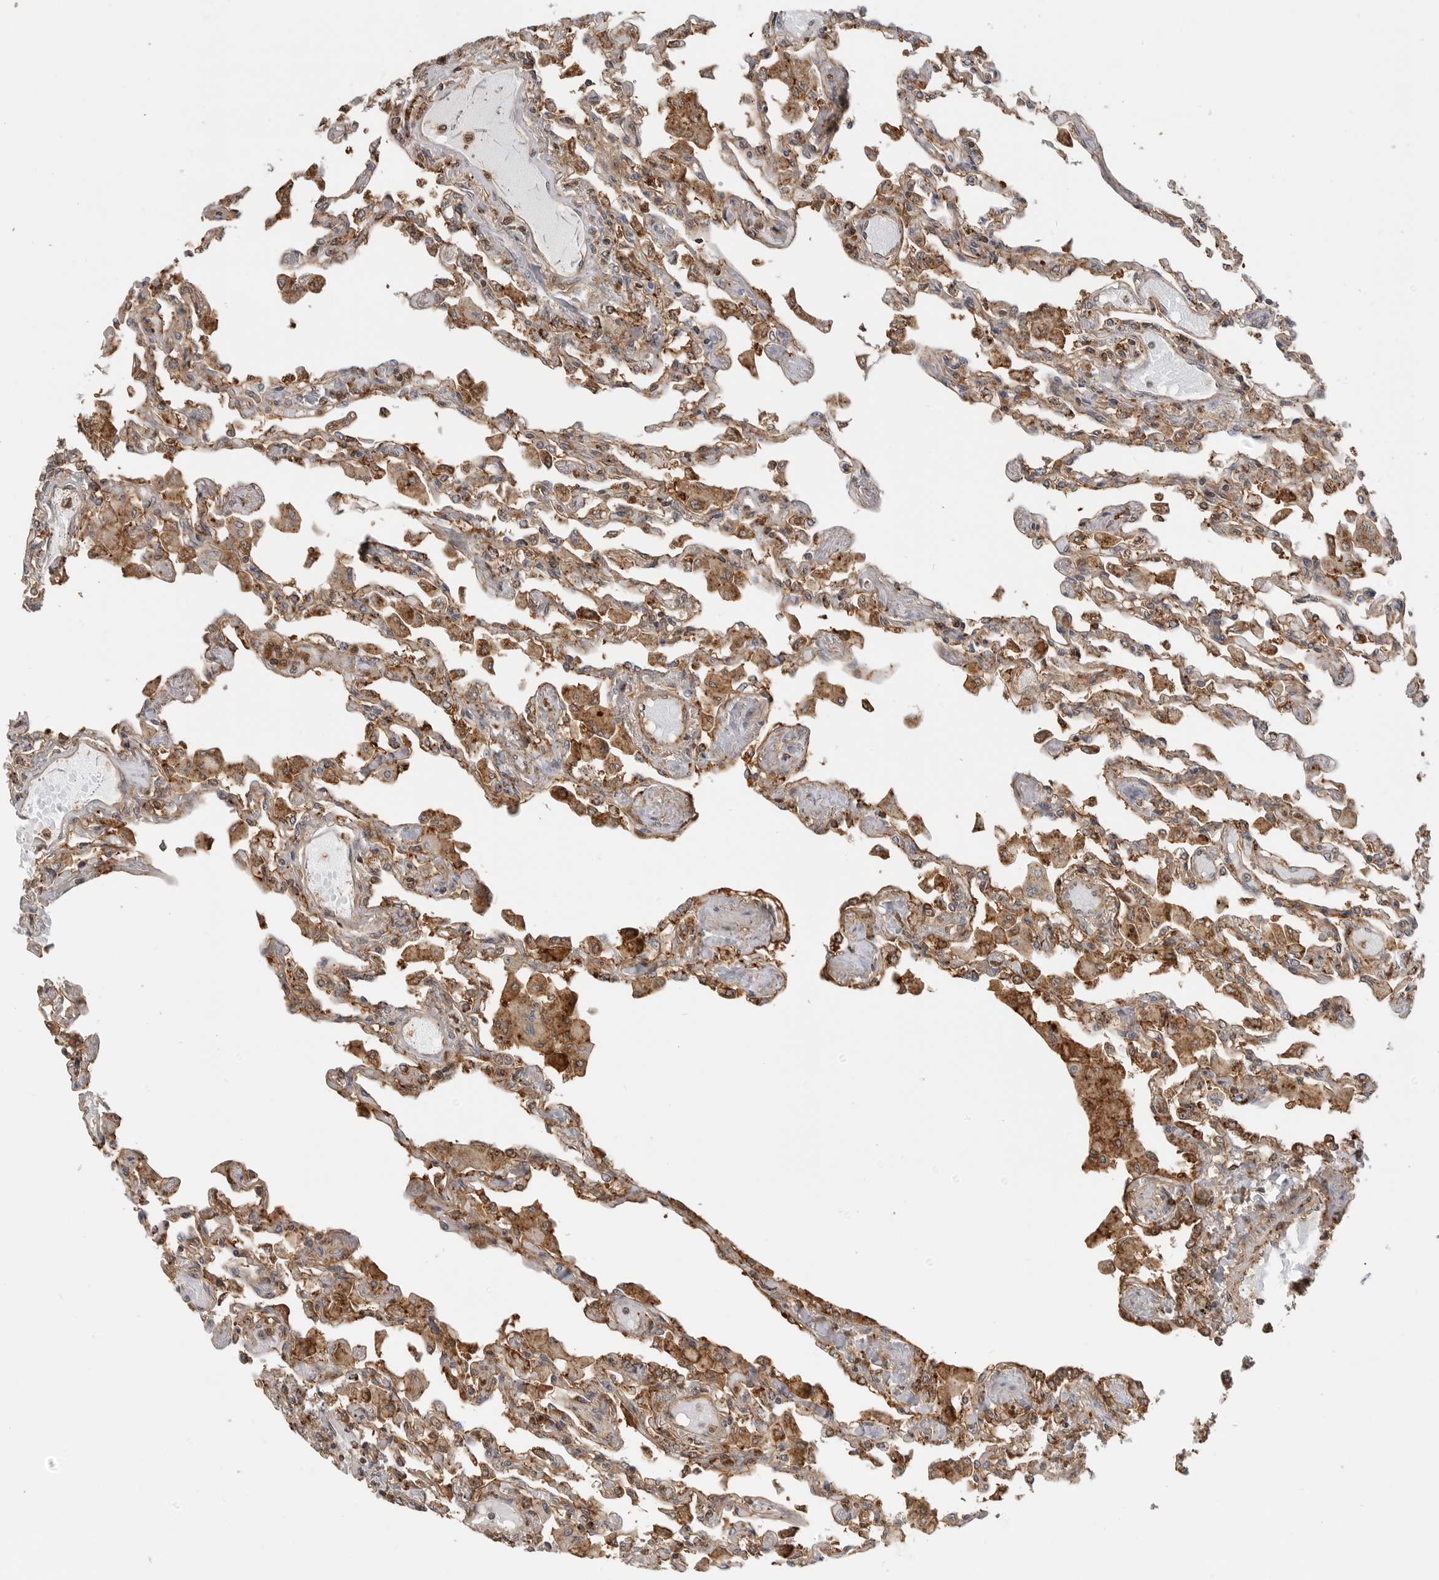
{"staining": {"intensity": "moderate", "quantity": ">75%", "location": "cytoplasmic/membranous"}, "tissue": "lung", "cell_type": "Alveolar cells", "image_type": "normal", "snomed": [{"axis": "morphology", "description": "Normal tissue, NOS"}, {"axis": "topography", "description": "Bronchus"}, {"axis": "topography", "description": "Lung"}], "caption": "Immunohistochemistry (IHC) photomicrograph of normal lung stained for a protein (brown), which displays medium levels of moderate cytoplasmic/membranous staining in approximately >75% of alveolar cells.", "gene": "ANXA11", "patient": {"sex": "female", "age": 49}}